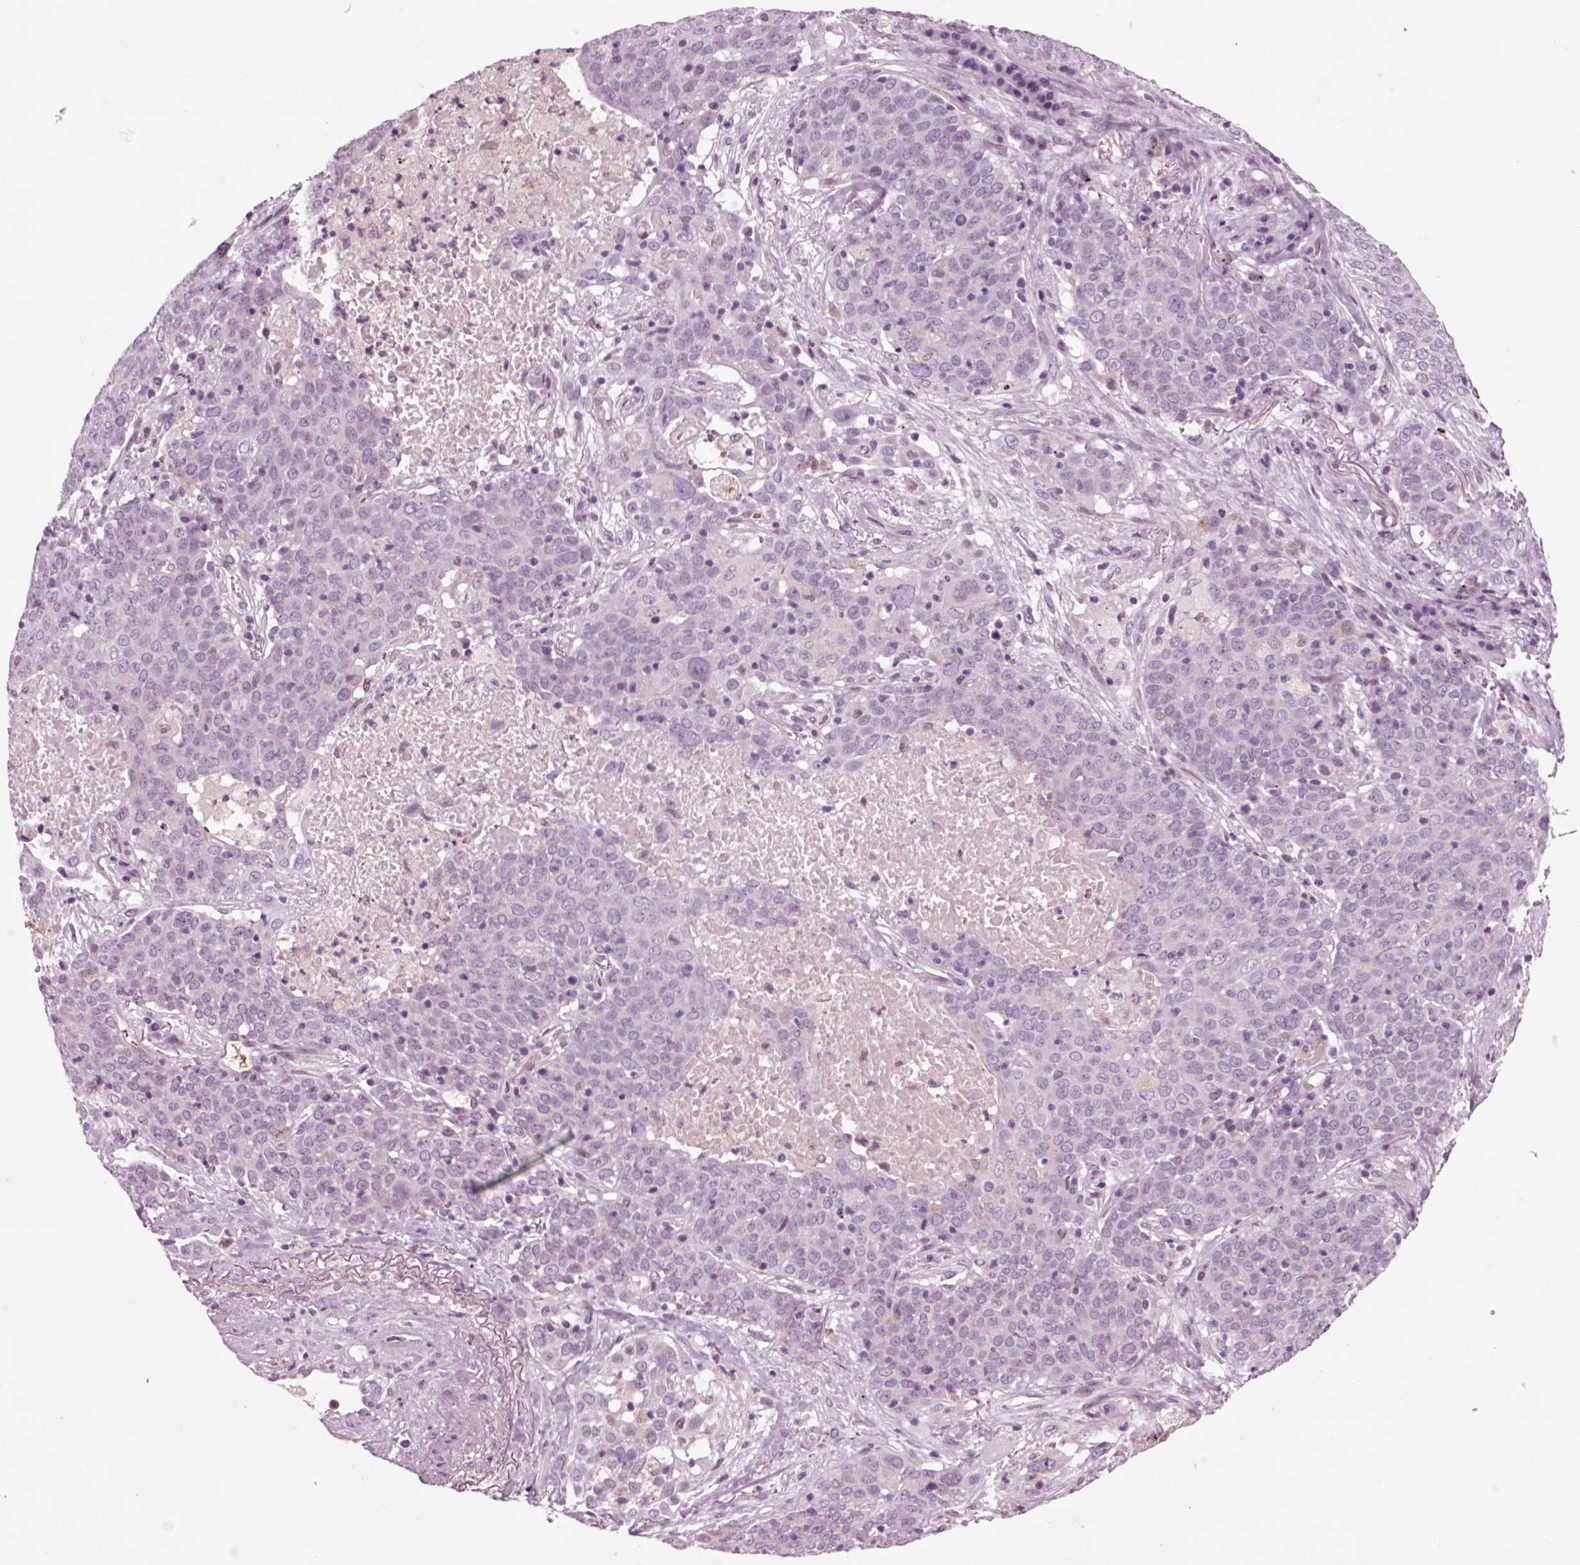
{"staining": {"intensity": "negative", "quantity": "none", "location": "none"}, "tissue": "lung cancer", "cell_type": "Tumor cells", "image_type": "cancer", "snomed": [{"axis": "morphology", "description": "Squamous cell carcinoma, NOS"}, {"axis": "topography", "description": "Lung"}], "caption": "Immunohistochemistry (IHC) image of human squamous cell carcinoma (lung) stained for a protein (brown), which exhibits no positivity in tumor cells. Nuclei are stained in blue.", "gene": "CHGB", "patient": {"sex": "male", "age": 82}}